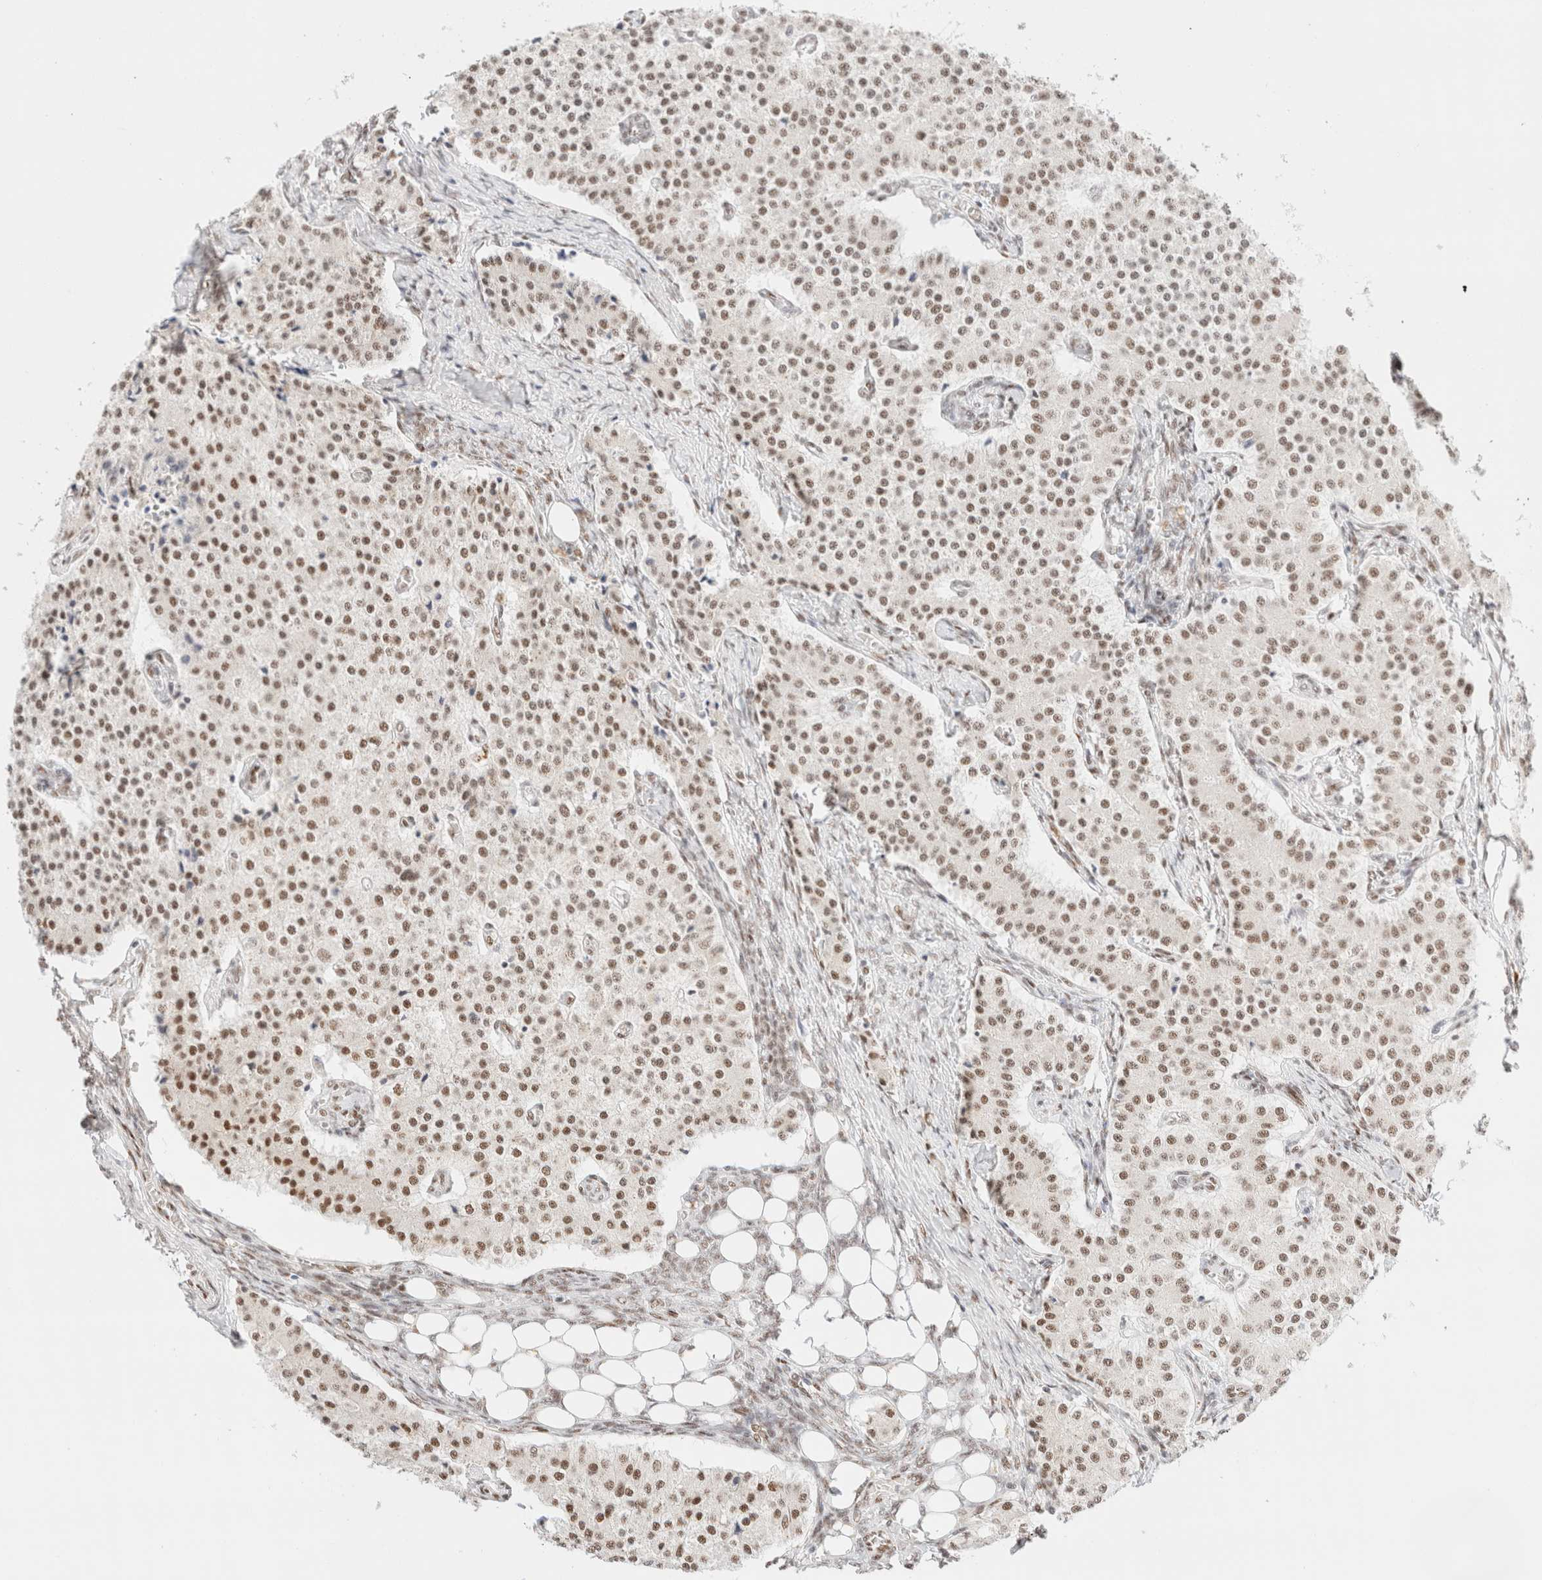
{"staining": {"intensity": "moderate", "quantity": ">75%", "location": "nuclear"}, "tissue": "carcinoid", "cell_type": "Tumor cells", "image_type": "cancer", "snomed": [{"axis": "morphology", "description": "Carcinoid, malignant, NOS"}, {"axis": "topography", "description": "Colon"}], "caption": "Immunohistochemistry (IHC) photomicrograph of carcinoid stained for a protein (brown), which displays medium levels of moderate nuclear expression in about >75% of tumor cells.", "gene": "CIC", "patient": {"sex": "female", "age": 52}}